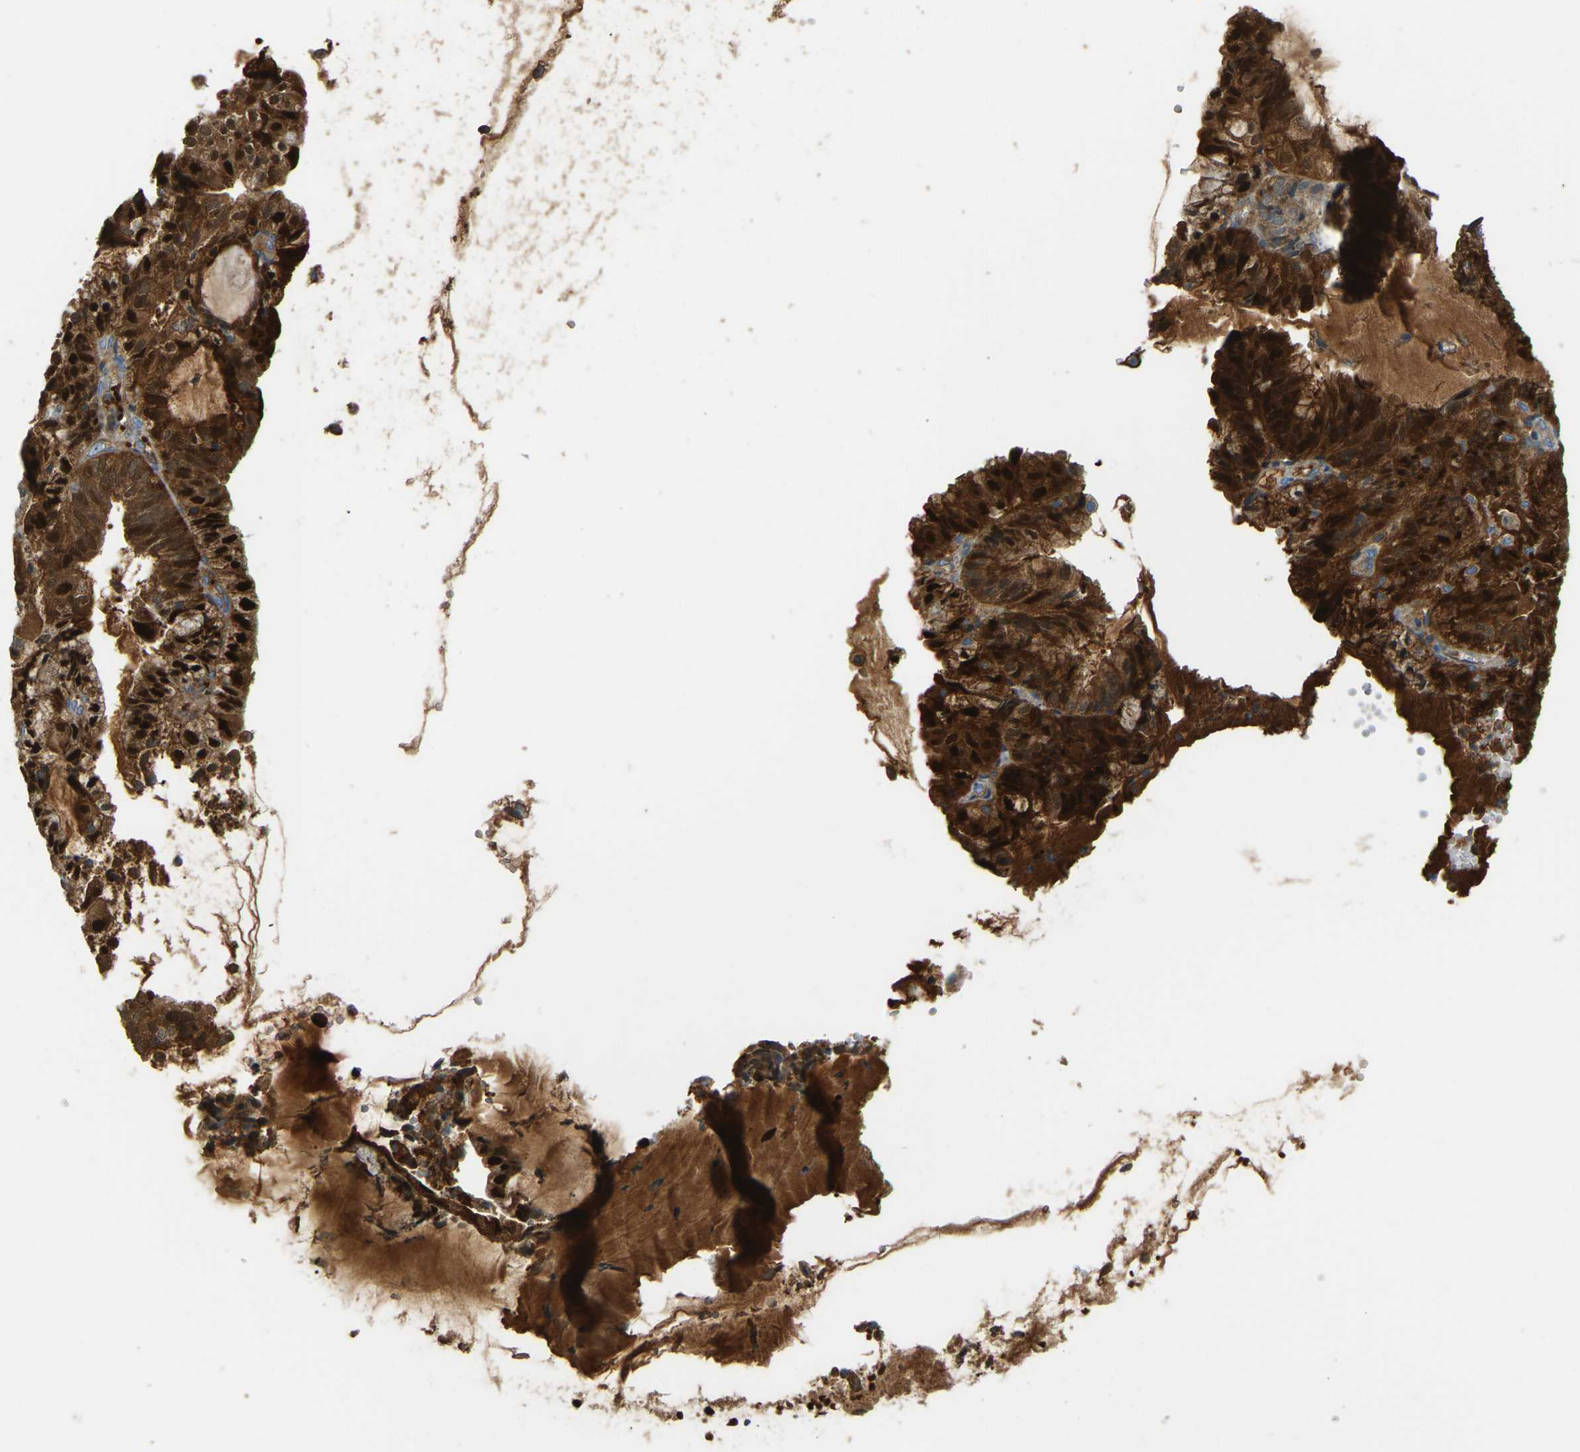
{"staining": {"intensity": "strong", "quantity": ">75%", "location": "cytoplasmic/membranous,nuclear"}, "tissue": "endometrial cancer", "cell_type": "Tumor cells", "image_type": "cancer", "snomed": [{"axis": "morphology", "description": "Adenocarcinoma, NOS"}, {"axis": "topography", "description": "Endometrium"}], "caption": "DAB (3,3'-diaminobenzidine) immunohistochemical staining of adenocarcinoma (endometrial) reveals strong cytoplasmic/membranous and nuclear protein positivity in approximately >75% of tumor cells. Nuclei are stained in blue.", "gene": "GDA", "patient": {"sex": "female", "age": 81}}